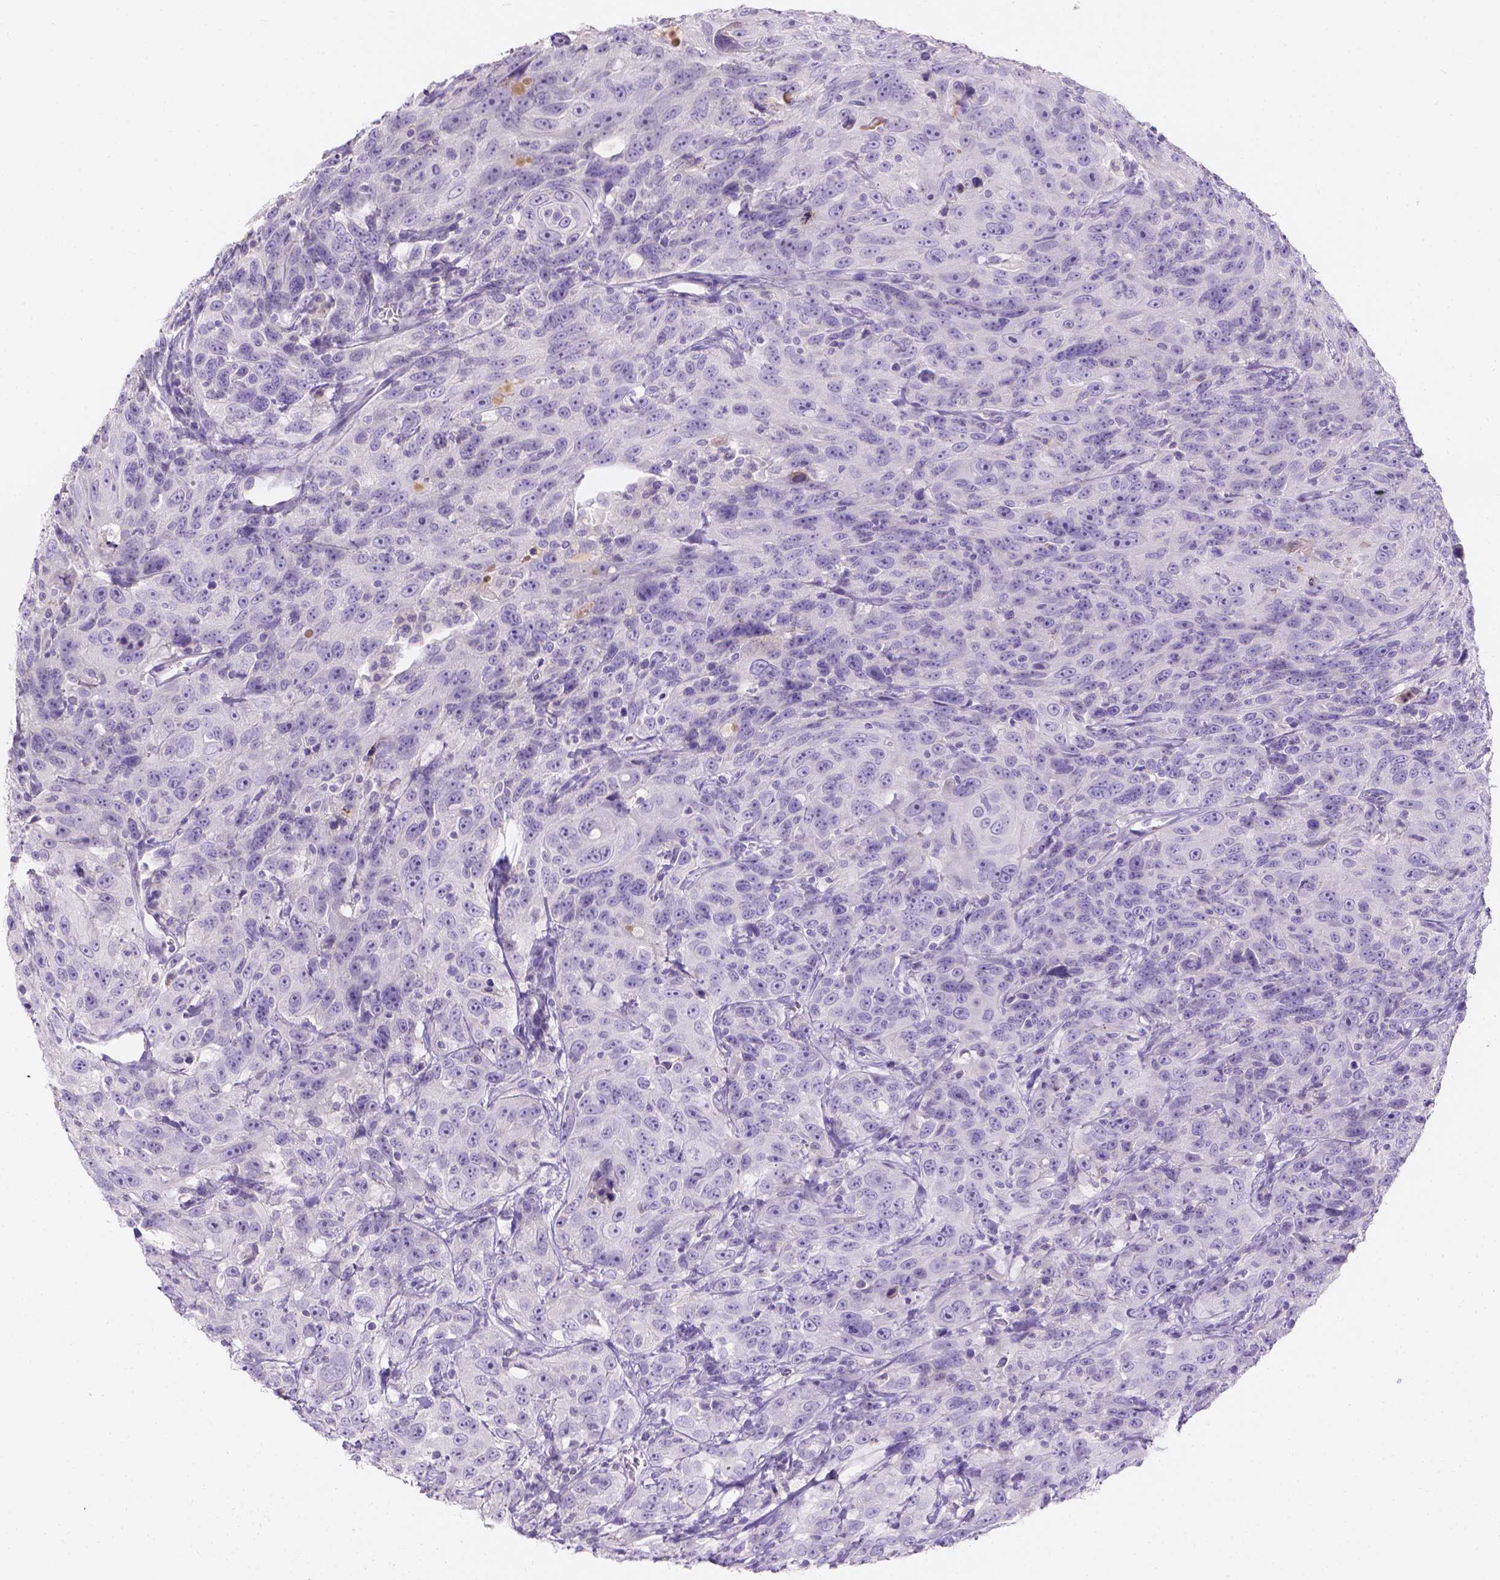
{"staining": {"intensity": "negative", "quantity": "none", "location": "none"}, "tissue": "urothelial cancer", "cell_type": "Tumor cells", "image_type": "cancer", "snomed": [{"axis": "morphology", "description": "Urothelial carcinoma, NOS"}, {"axis": "morphology", "description": "Urothelial carcinoma, High grade"}, {"axis": "topography", "description": "Urinary bladder"}], "caption": "This is an immunohistochemistry (IHC) photomicrograph of human transitional cell carcinoma. There is no staining in tumor cells.", "gene": "GAL3ST2", "patient": {"sex": "female", "age": 73}}